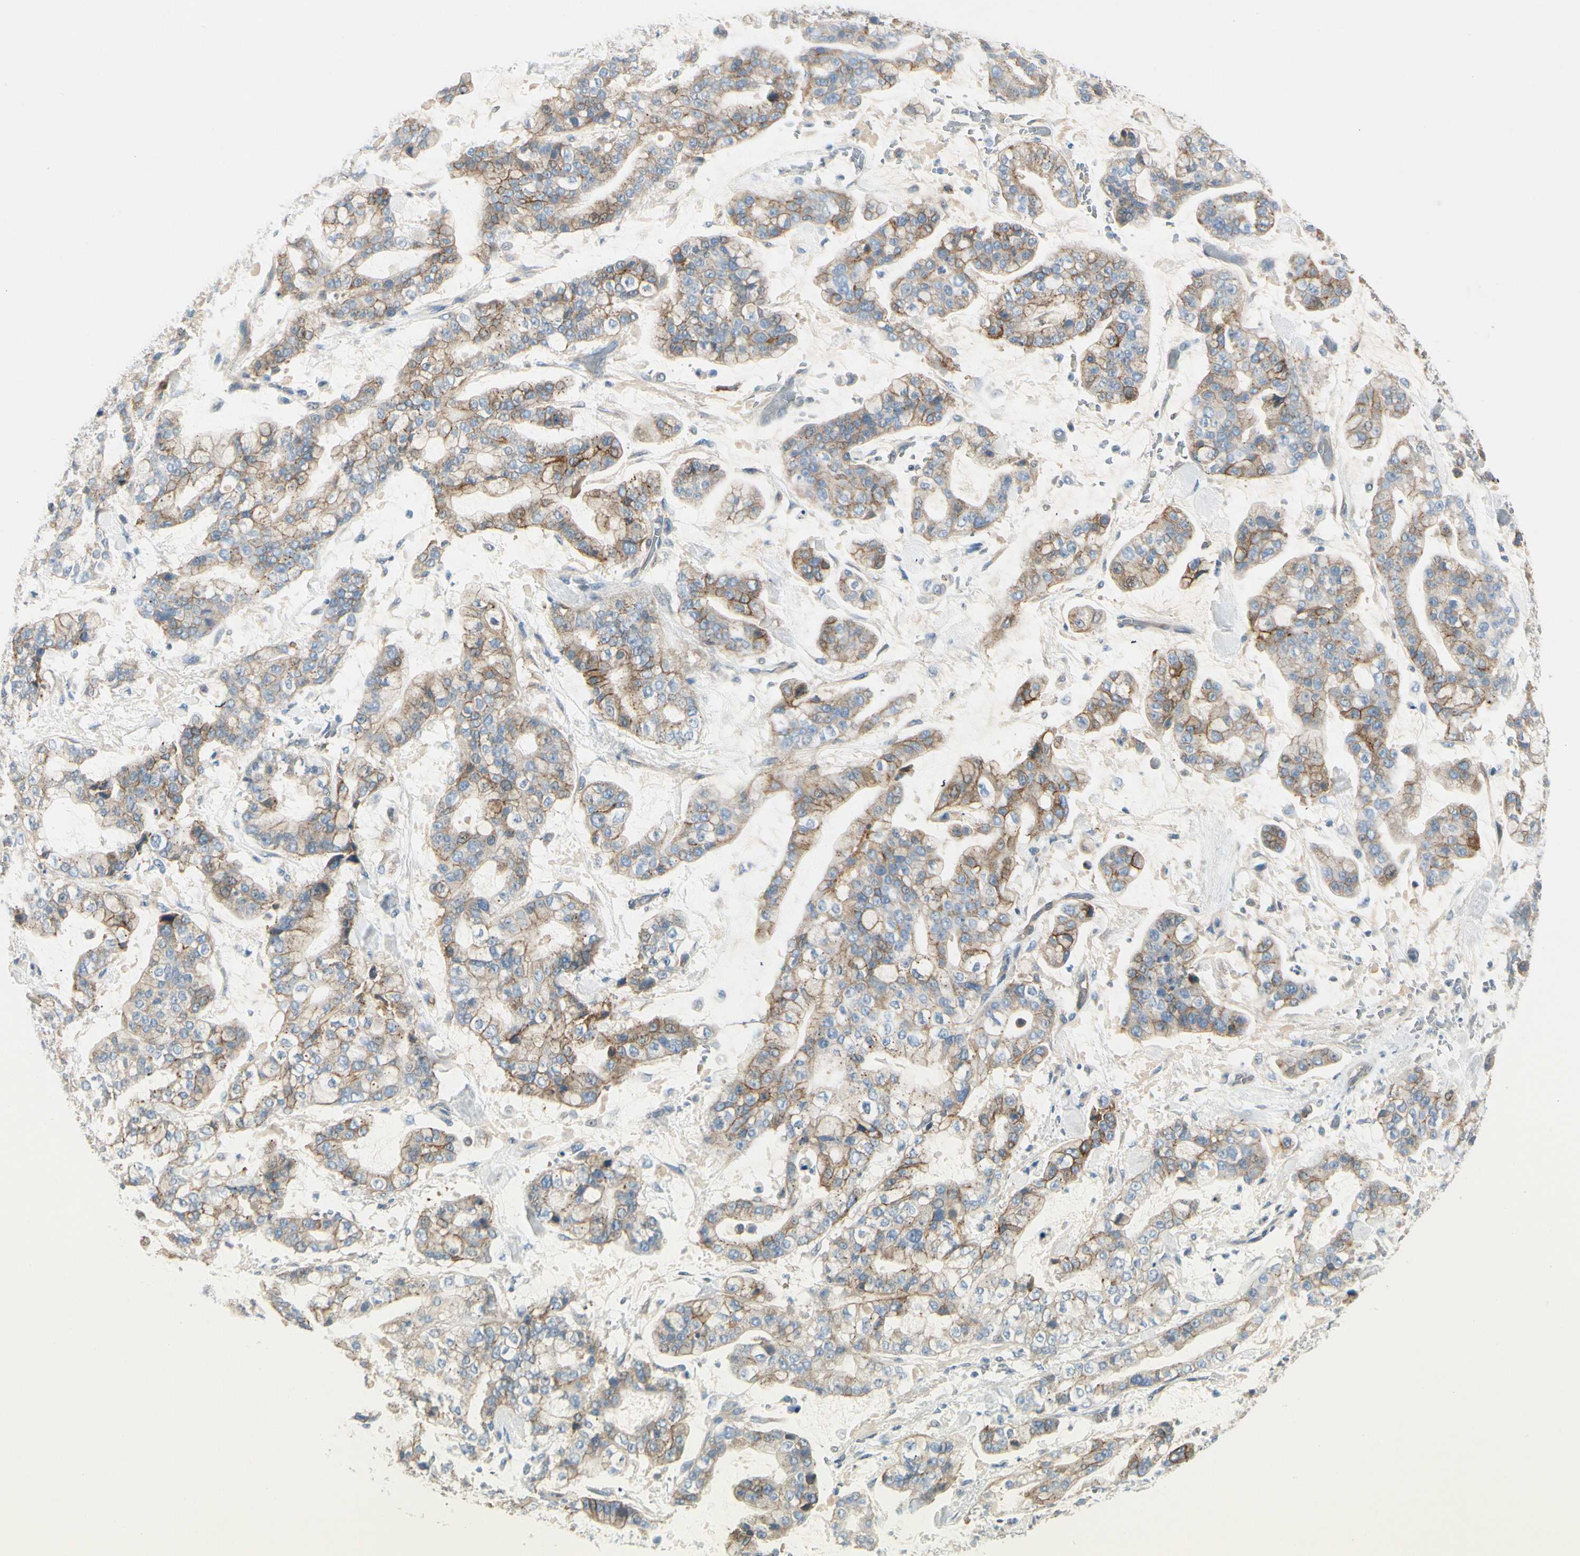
{"staining": {"intensity": "strong", "quantity": "25%-75%", "location": "cytoplasmic/membranous"}, "tissue": "stomach cancer", "cell_type": "Tumor cells", "image_type": "cancer", "snomed": [{"axis": "morphology", "description": "Normal tissue, NOS"}, {"axis": "morphology", "description": "Adenocarcinoma, NOS"}, {"axis": "topography", "description": "Stomach, upper"}, {"axis": "topography", "description": "Stomach"}], "caption": "Strong cytoplasmic/membranous staining is appreciated in approximately 25%-75% of tumor cells in stomach adenocarcinoma. The staining is performed using DAB brown chromogen to label protein expression. The nuclei are counter-stained blue using hematoxylin.", "gene": "ITGA3", "patient": {"sex": "male", "age": 76}}